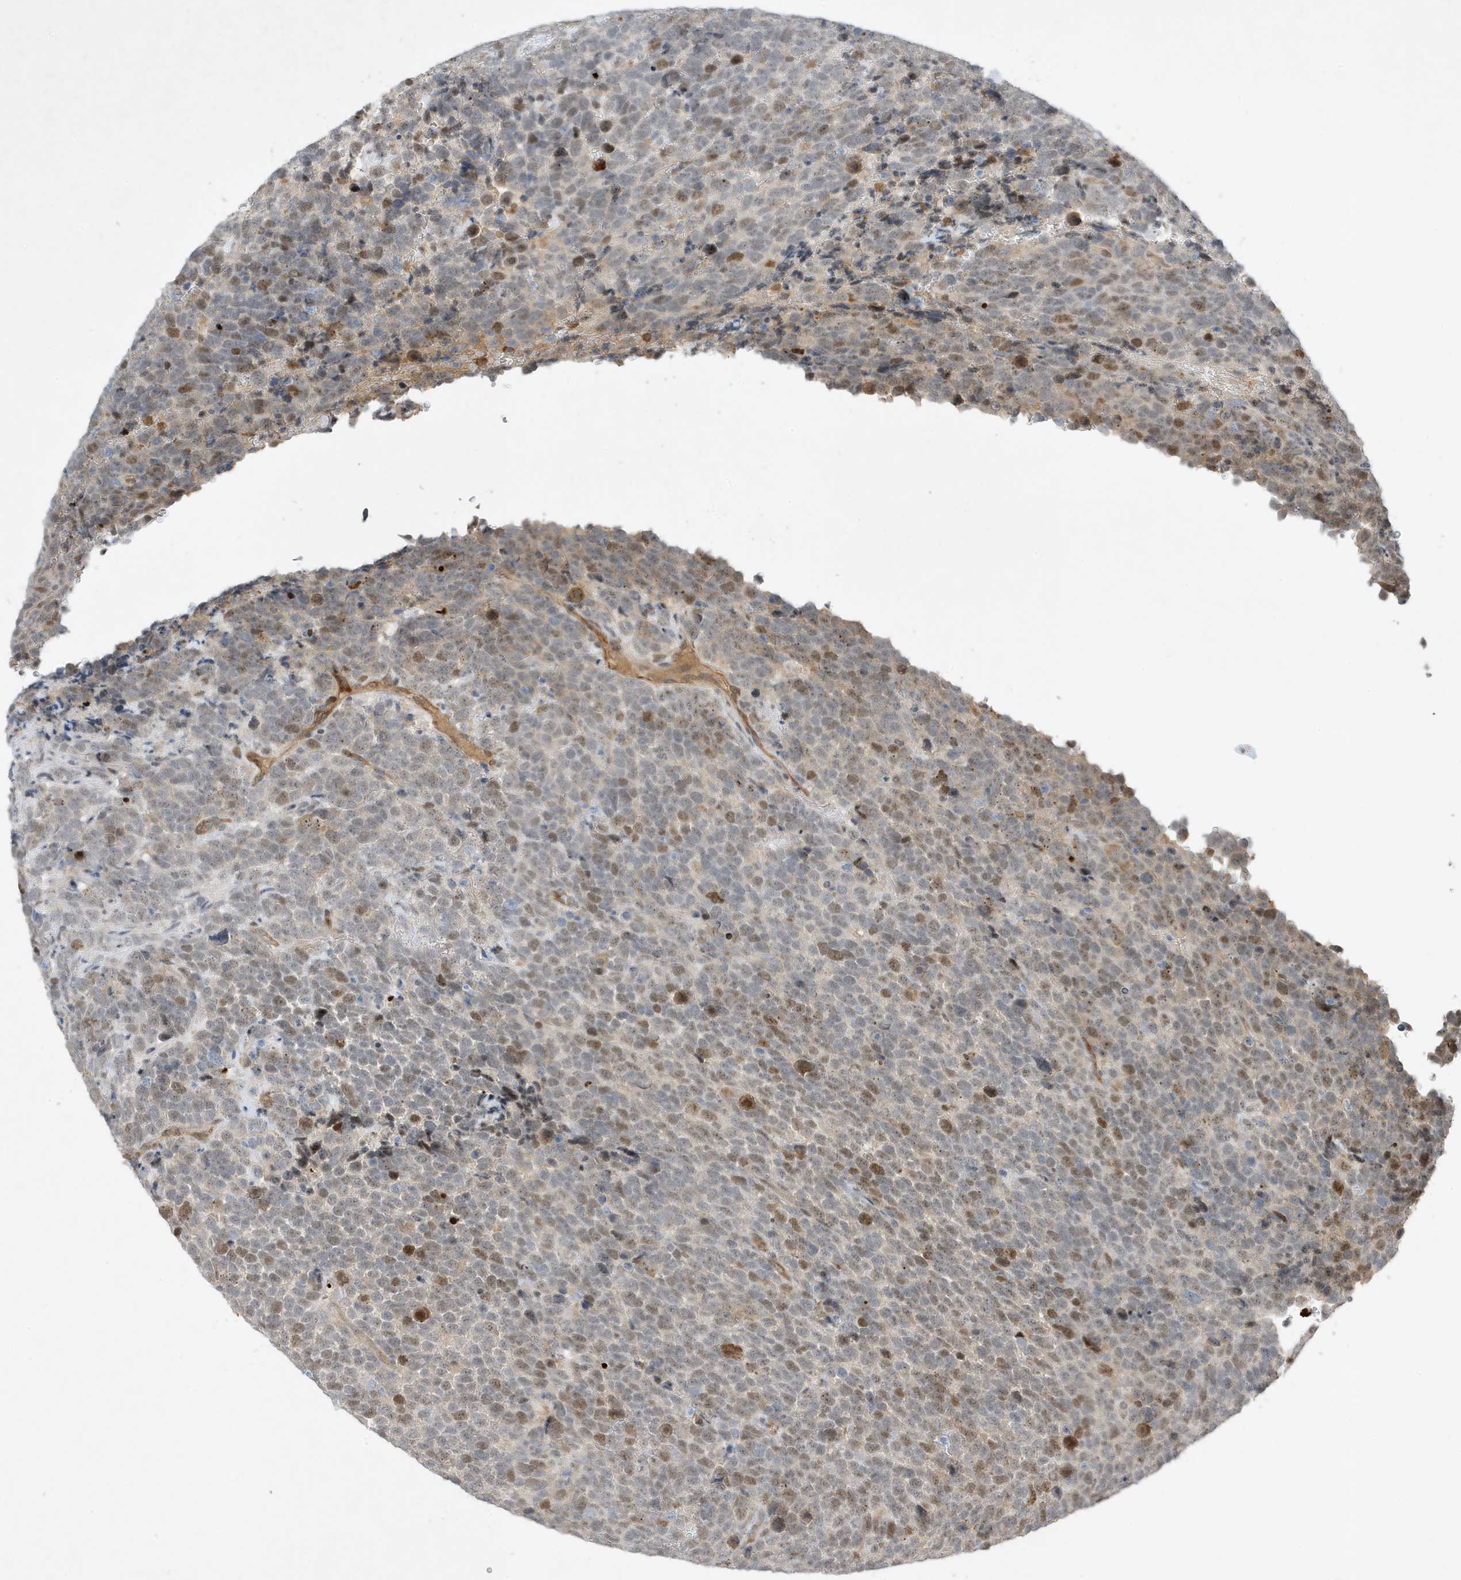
{"staining": {"intensity": "moderate", "quantity": "<25%", "location": "nuclear"}, "tissue": "urothelial cancer", "cell_type": "Tumor cells", "image_type": "cancer", "snomed": [{"axis": "morphology", "description": "Urothelial carcinoma, High grade"}, {"axis": "topography", "description": "Urinary bladder"}], "caption": "Immunohistochemical staining of human urothelial cancer displays low levels of moderate nuclear expression in about <25% of tumor cells. (DAB = brown stain, brightfield microscopy at high magnification).", "gene": "MAST3", "patient": {"sex": "female", "age": 82}}